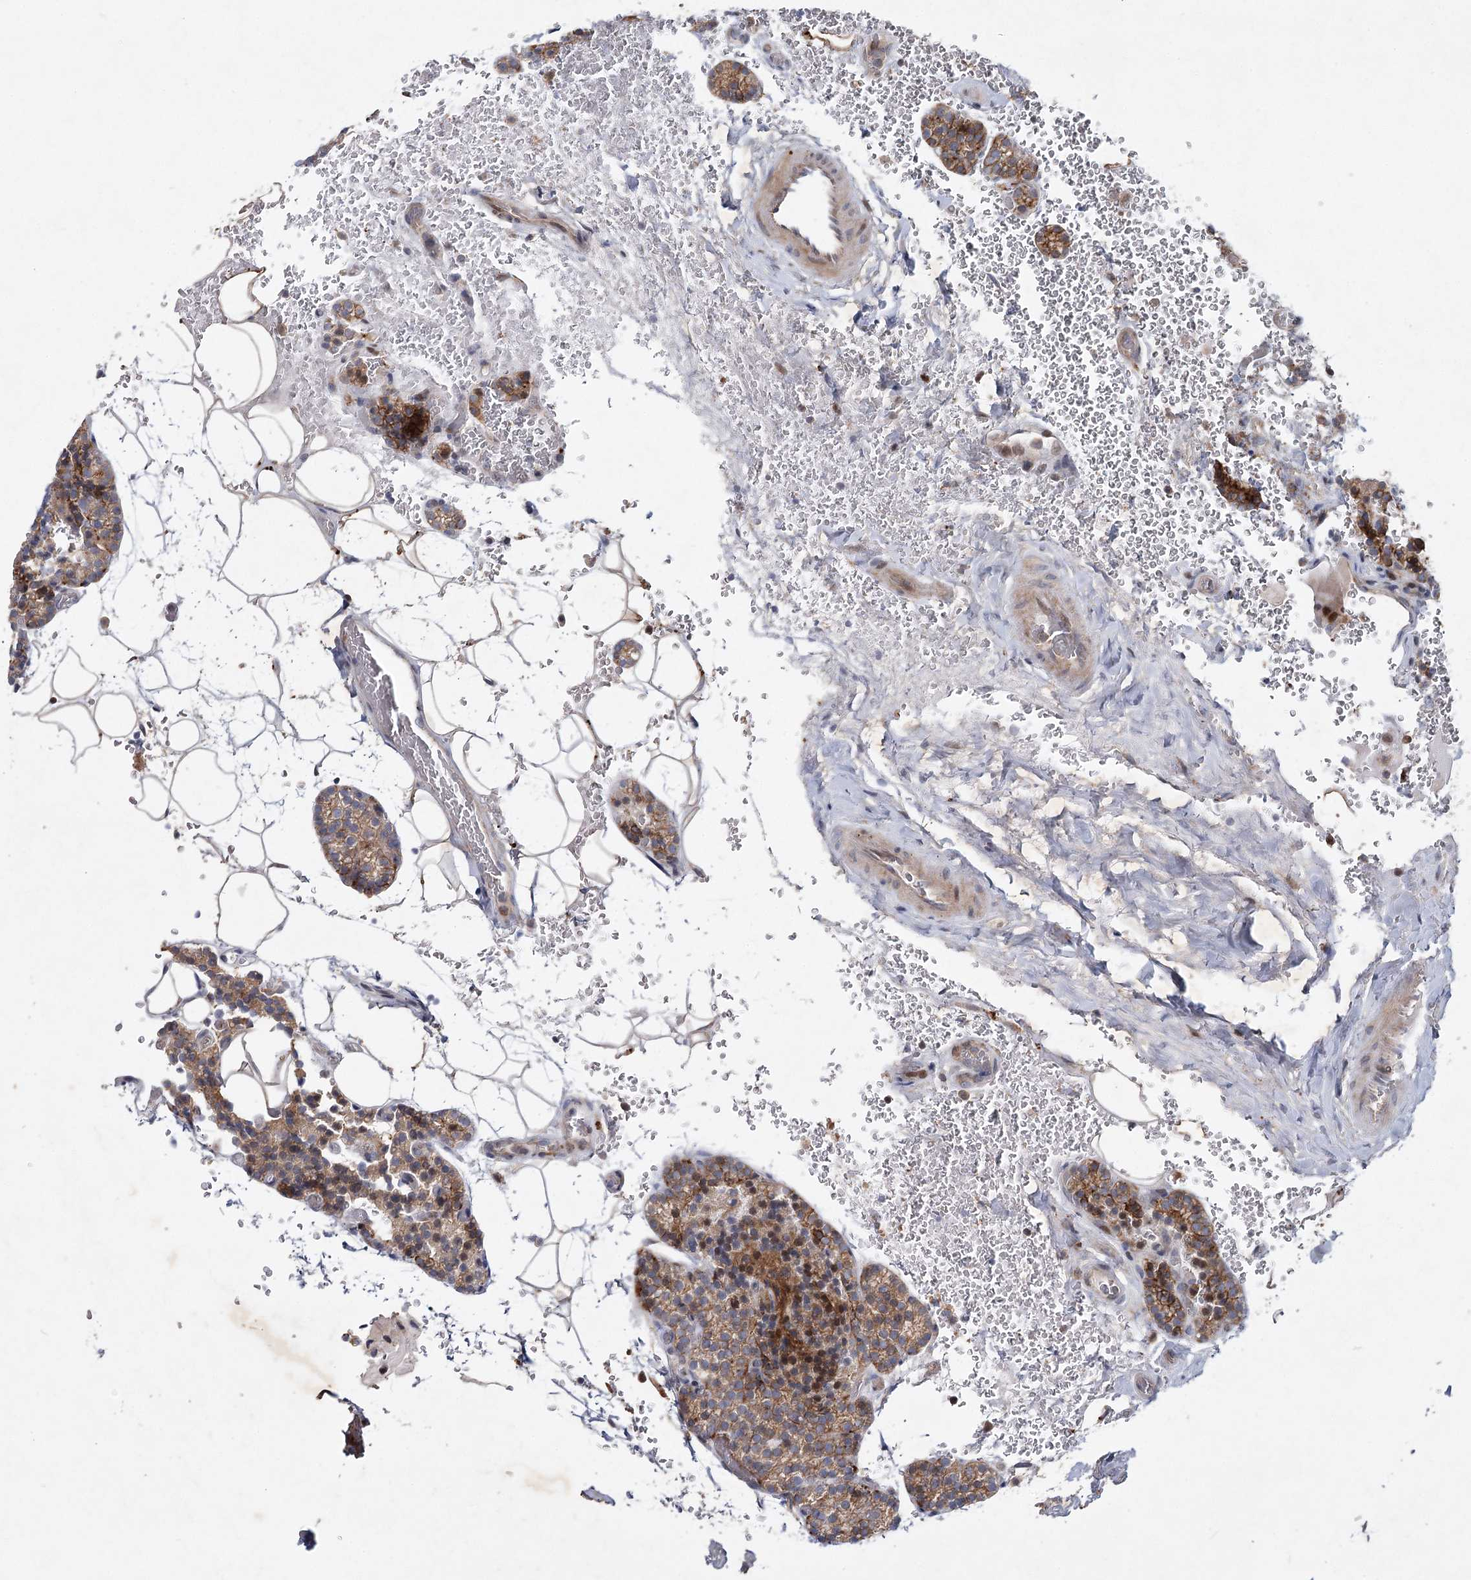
{"staining": {"intensity": "moderate", "quantity": ">75%", "location": "cytoplasmic/membranous"}, "tissue": "parathyroid gland", "cell_type": "Glandular cells", "image_type": "normal", "snomed": [{"axis": "morphology", "description": "Normal tissue, NOS"}, {"axis": "topography", "description": "Parathyroid gland"}], "caption": "A high-resolution image shows IHC staining of normal parathyroid gland, which shows moderate cytoplasmic/membranous staining in about >75% of glandular cells. (DAB = brown stain, brightfield microscopy at high magnification).", "gene": "MAP3K13", "patient": {"sex": "male", "age": 50}}